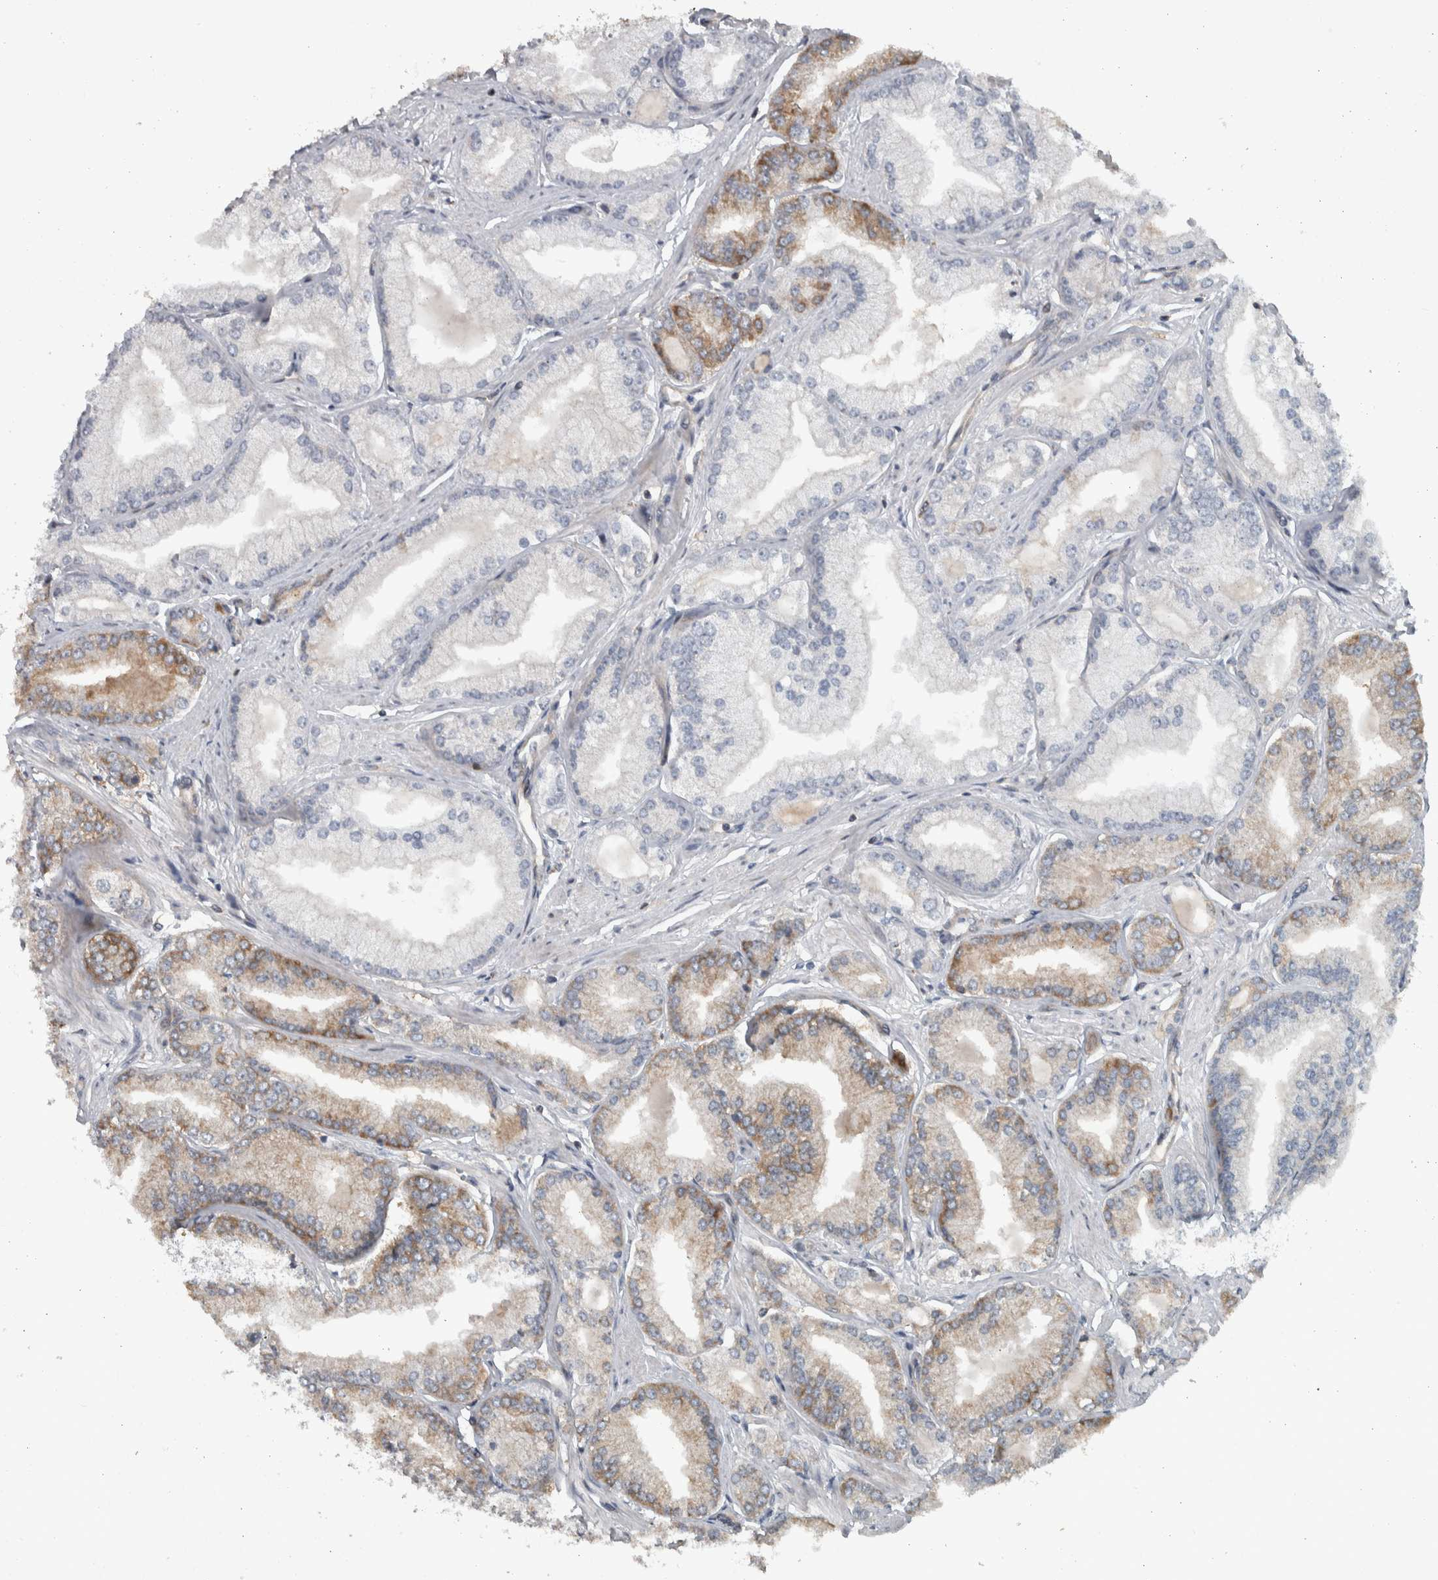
{"staining": {"intensity": "moderate", "quantity": "25%-75%", "location": "cytoplasmic/membranous"}, "tissue": "prostate cancer", "cell_type": "Tumor cells", "image_type": "cancer", "snomed": [{"axis": "morphology", "description": "Adenocarcinoma, Low grade"}, {"axis": "topography", "description": "Prostate"}], "caption": "Immunohistochemical staining of prostate cancer demonstrates medium levels of moderate cytoplasmic/membranous protein staining in about 25%-75% of tumor cells.", "gene": "BAIAP2L1", "patient": {"sex": "male", "age": 52}}